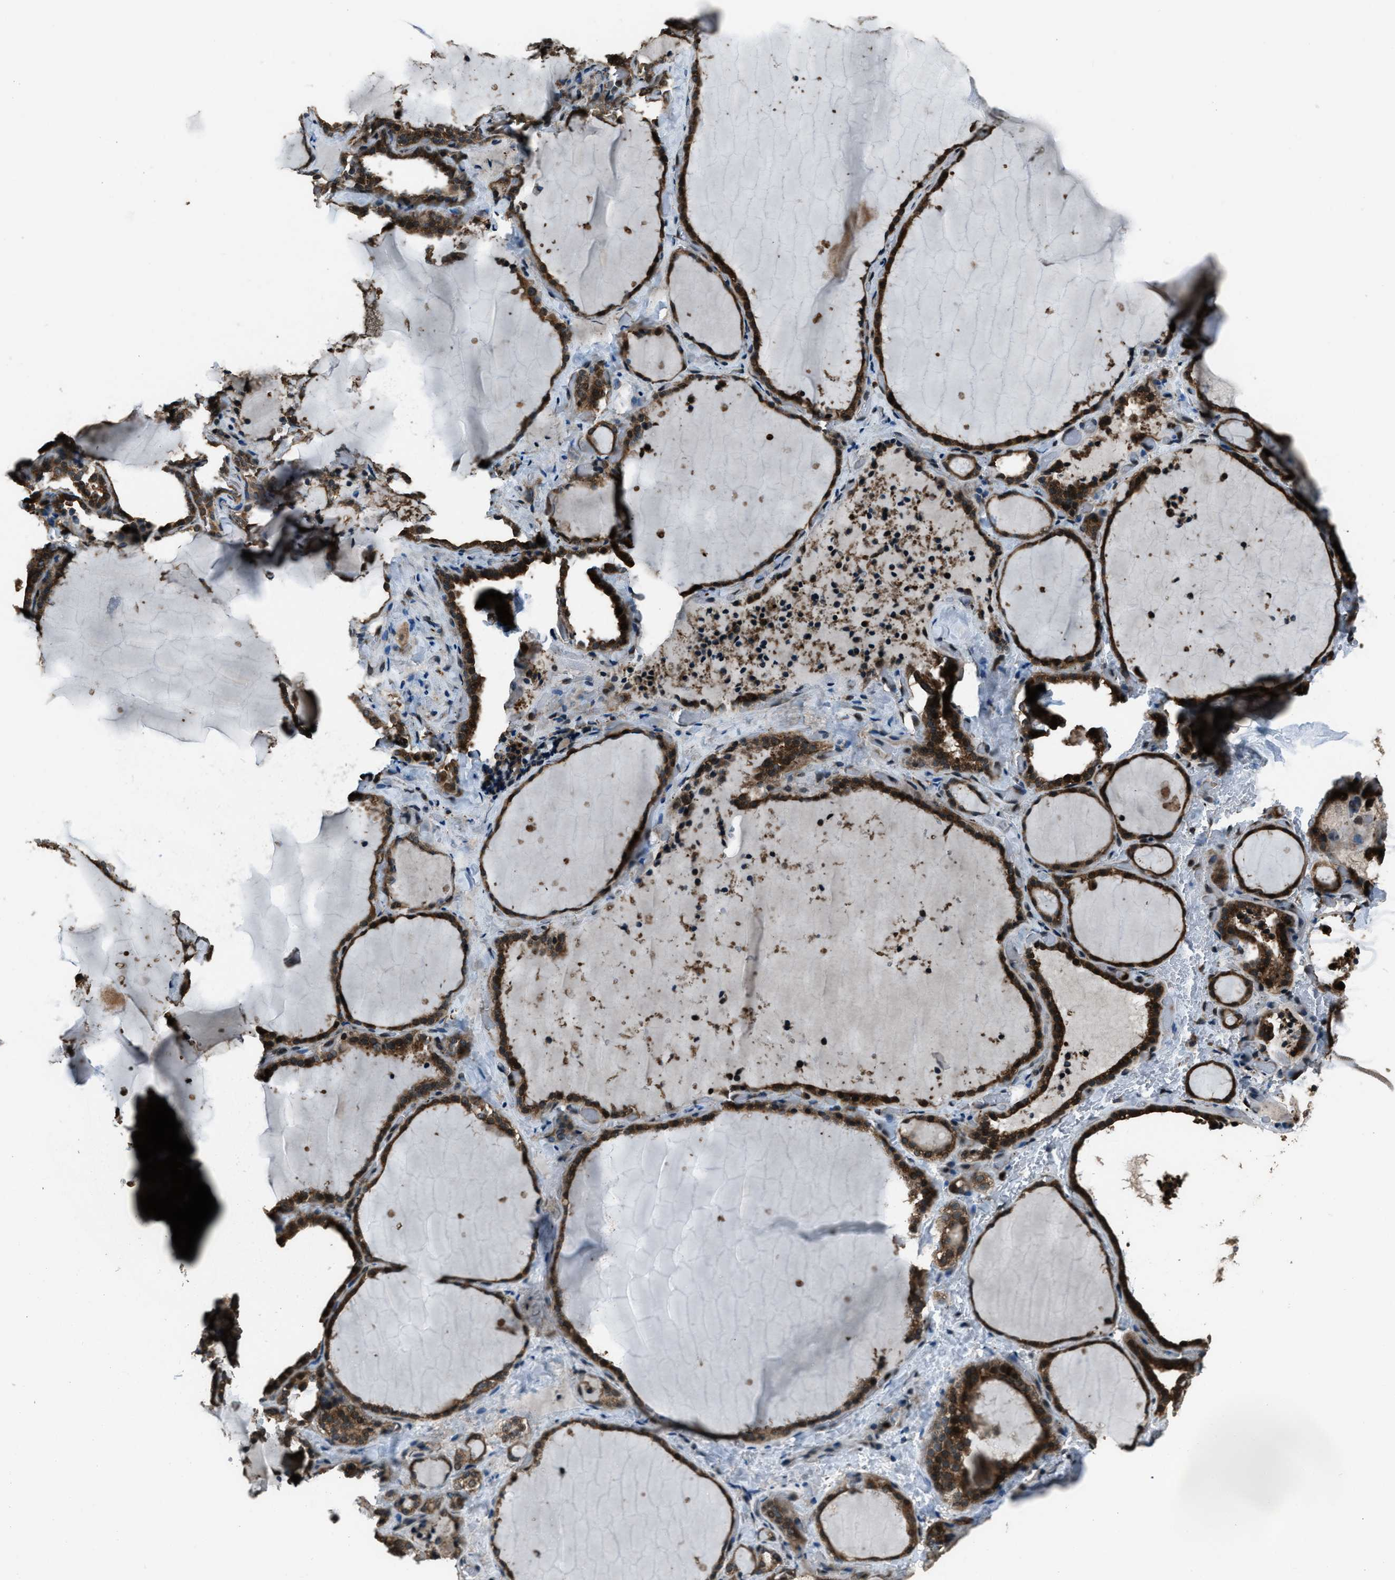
{"staining": {"intensity": "strong", "quantity": ">75%", "location": "cytoplasmic/membranous"}, "tissue": "thyroid gland", "cell_type": "Glandular cells", "image_type": "normal", "snomed": [{"axis": "morphology", "description": "Normal tissue, NOS"}, {"axis": "topography", "description": "Thyroid gland"}], "caption": "The histopathology image displays a brown stain indicating the presence of a protein in the cytoplasmic/membranous of glandular cells in thyroid gland.", "gene": "TRIM4", "patient": {"sex": "female", "age": 22}}